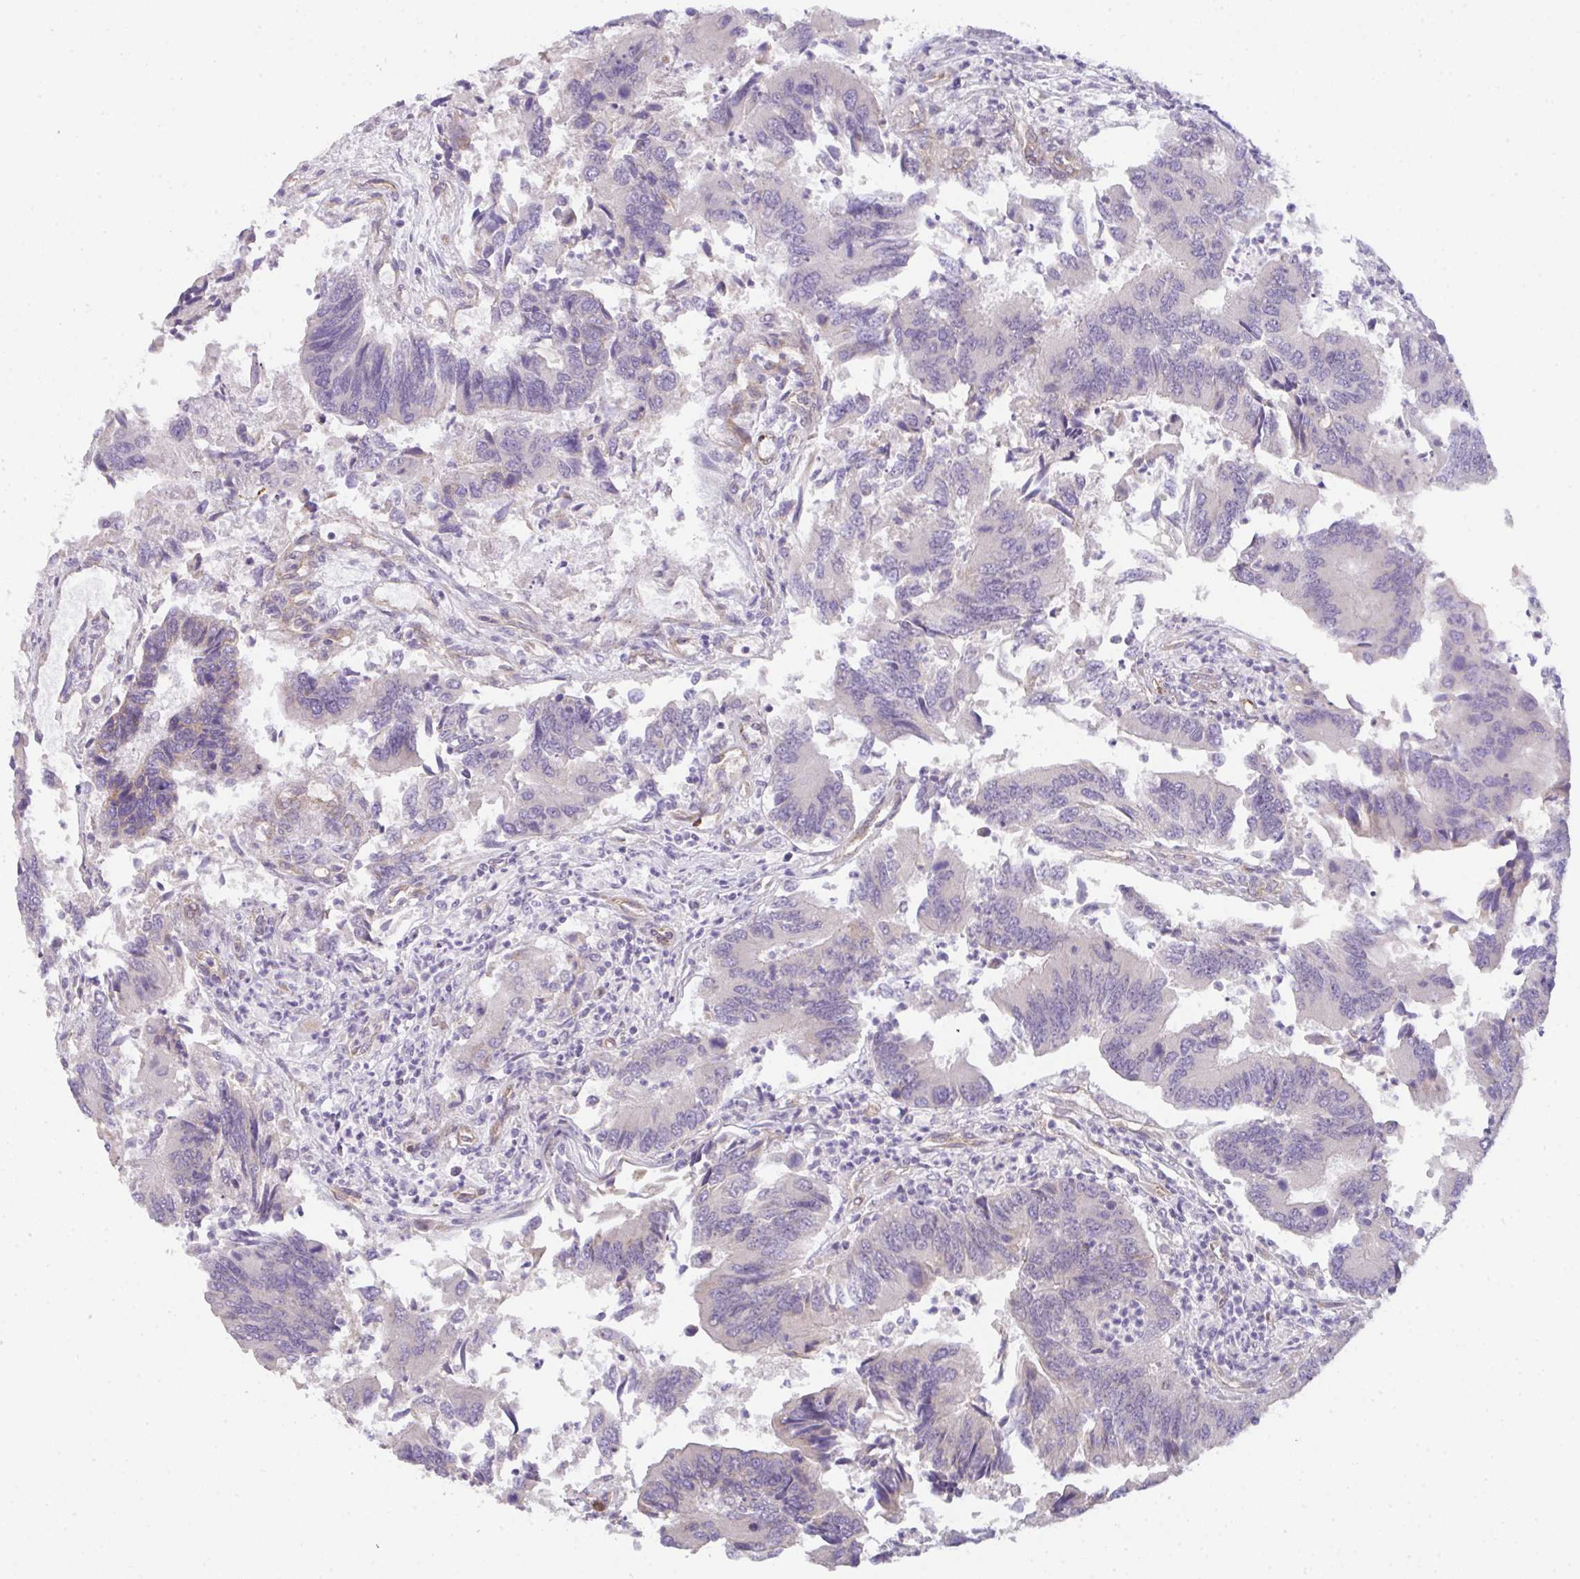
{"staining": {"intensity": "negative", "quantity": "none", "location": "none"}, "tissue": "colorectal cancer", "cell_type": "Tumor cells", "image_type": "cancer", "snomed": [{"axis": "morphology", "description": "Adenocarcinoma, NOS"}, {"axis": "topography", "description": "Colon"}], "caption": "Tumor cells are negative for brown protein staining in colorectal cancer. The staining was performed using DAB to visualize the protein expression in brown, while the nuclei were stained in blue with hematoxylin (Magnification: 20x).", "gene": "FILIP1", "patient": {"sex": "female", "age": 67}}